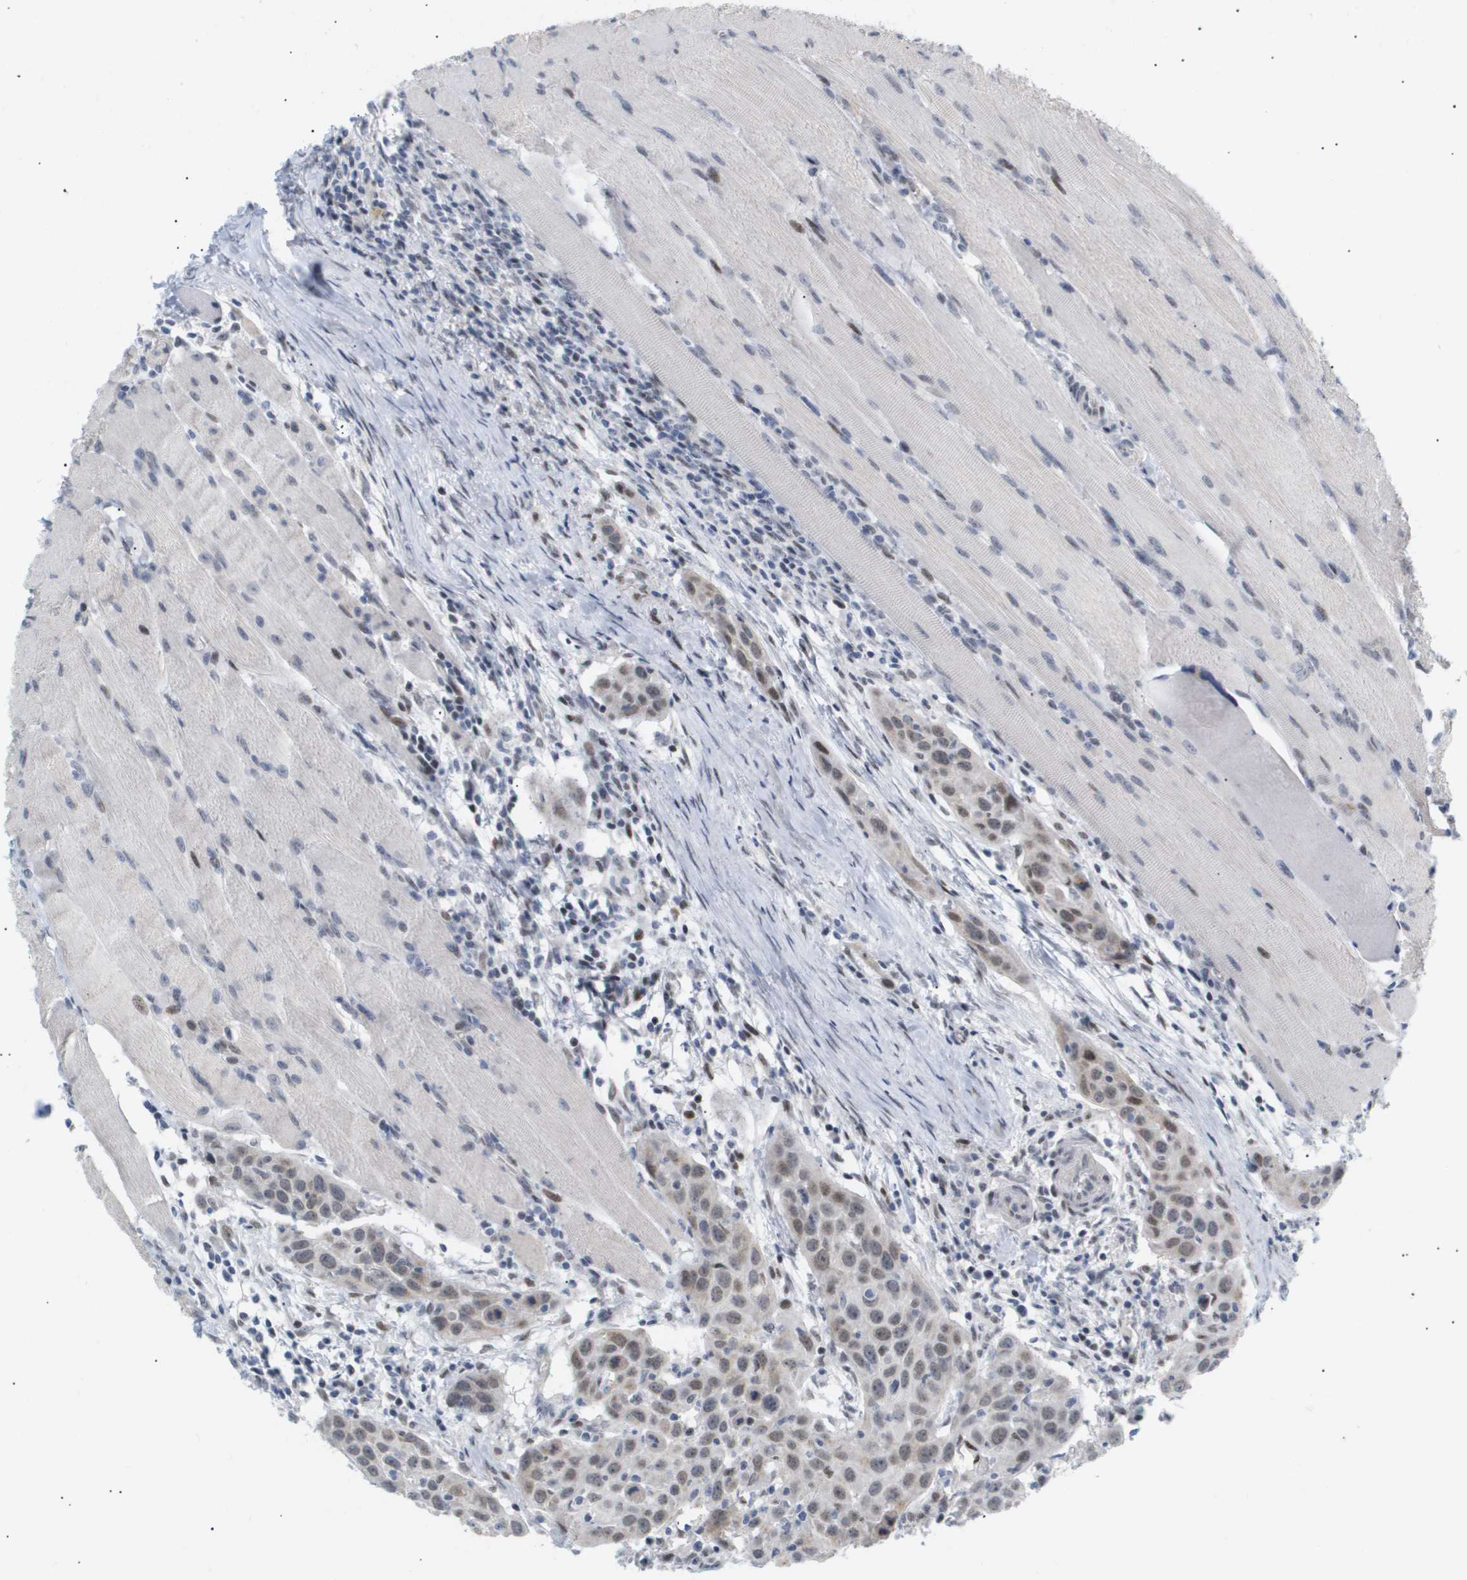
{"staining": {"intensity": "moderate", "quantity": "25%-75%", "location": "nuclear"}, "tissue": "head and neck cancer", "cell_type": "Tumor cells", "image_type": "cancer", "snomed": [{"axis": "morphology", "description": "Squamous cell carcinoma, NOS"}, {"axis": "topography", "description": "Oral tissue"}, {"axis": "topography", "description": "Head-Neck"}], "caption": "Head and neck squamous cell carcinoma stained with a protein marker displays moderate staining in tumor cells.", "gene": "PPARD", "patient": {"sex": "female", "age": 50}}